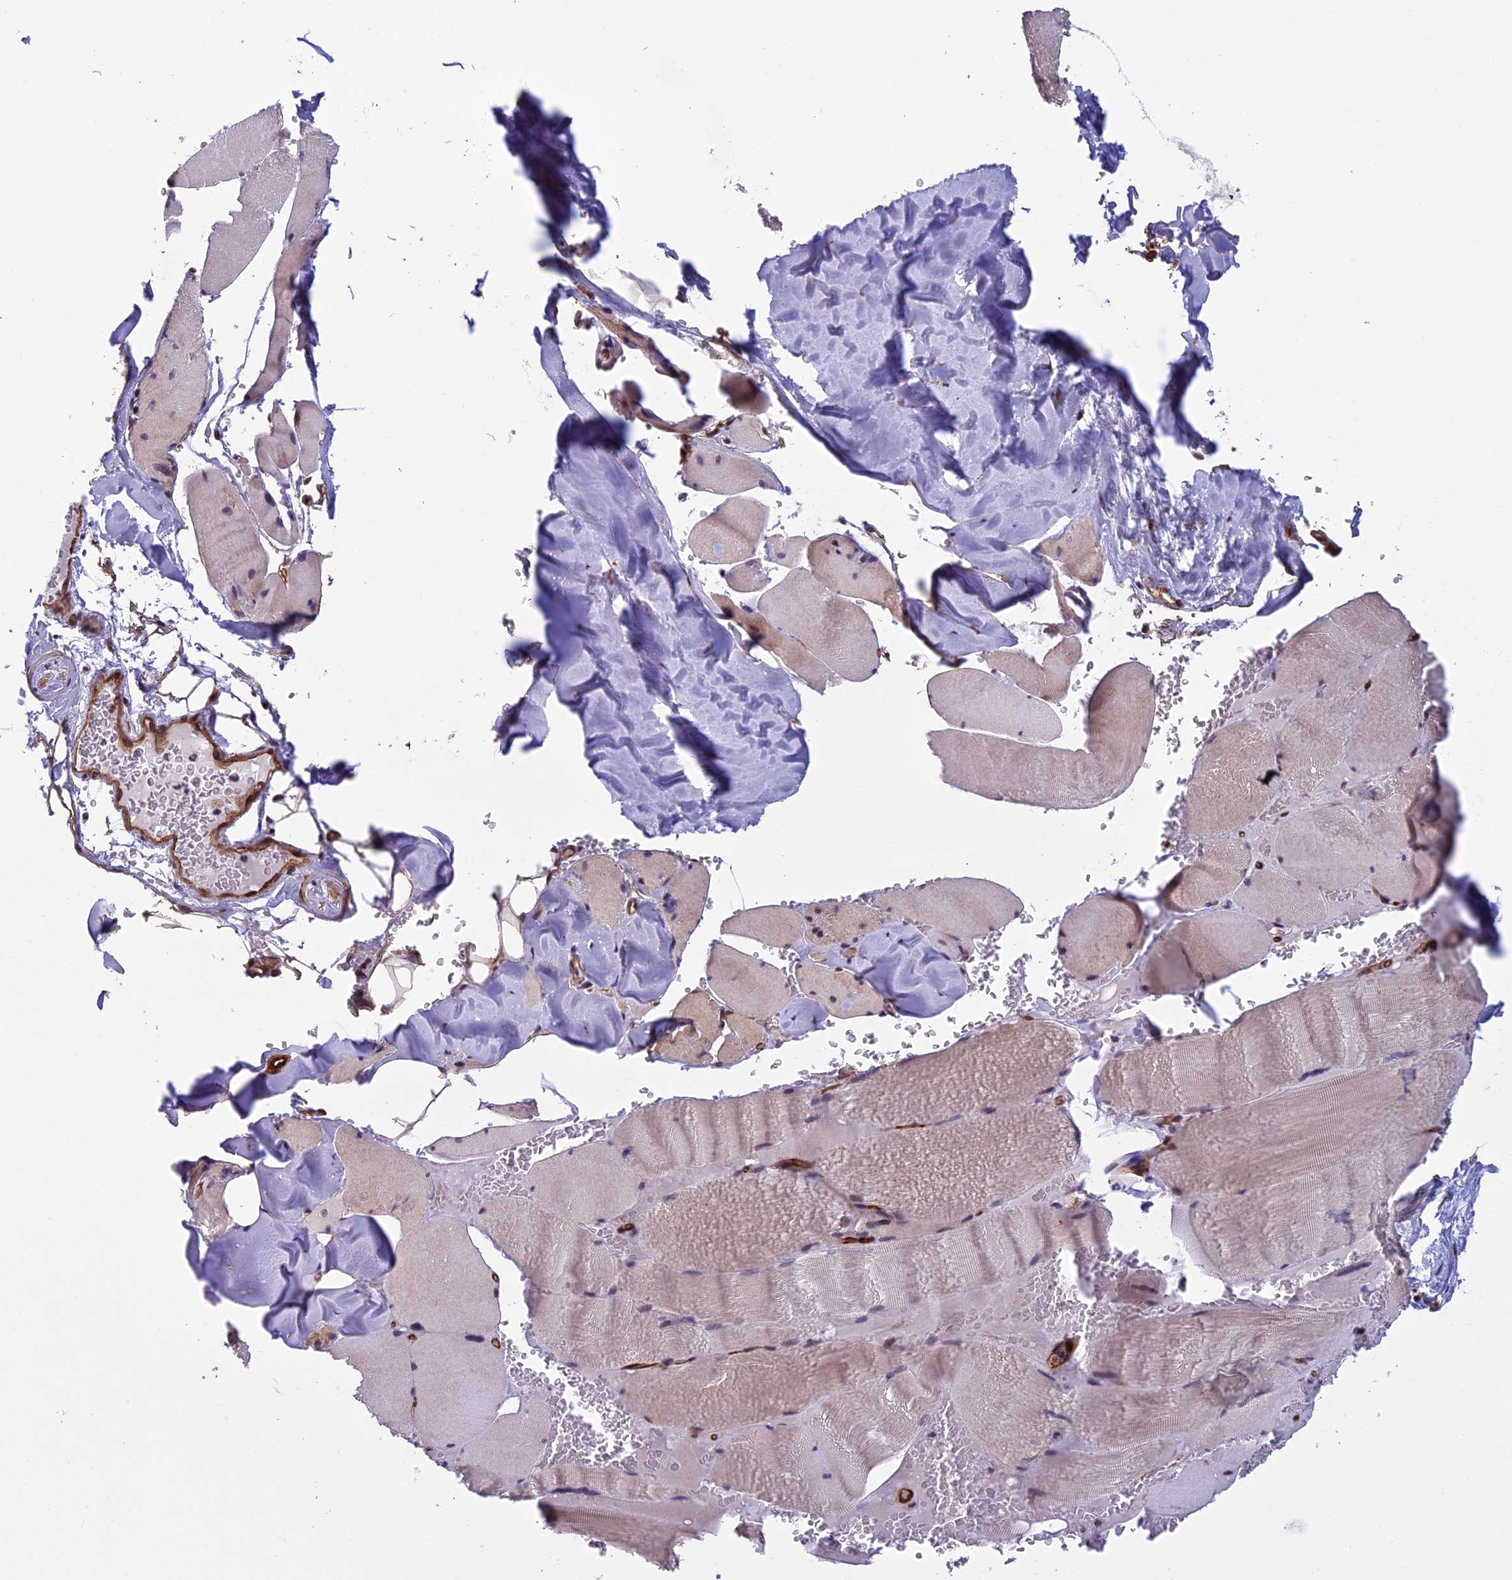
{"staining": {"intensity": "weak", "quantity": "25%-75%", "location": "cytoplasmic/membranous"}, "tissue": "skeletal muscle", "cell_type": "Myocytes", "image_type": "normal", "snomed": [{"axis": "morphology", "description": "Normal tissue, NOS"}, {"axis": "topography", "description": "Skeletal muscle"}, {"axis": "topography", "description": "Head-Neck"}], "caption": "Immunohistochemistry (IHC) (DAB) staining of unremarkable skeletal muscle exhibits weak cytoplasmic/membranous protein staining in about 25%-75% of myocytes.", "gene": "NIPBL", "patient": {"sex": "male", "age": 66}}